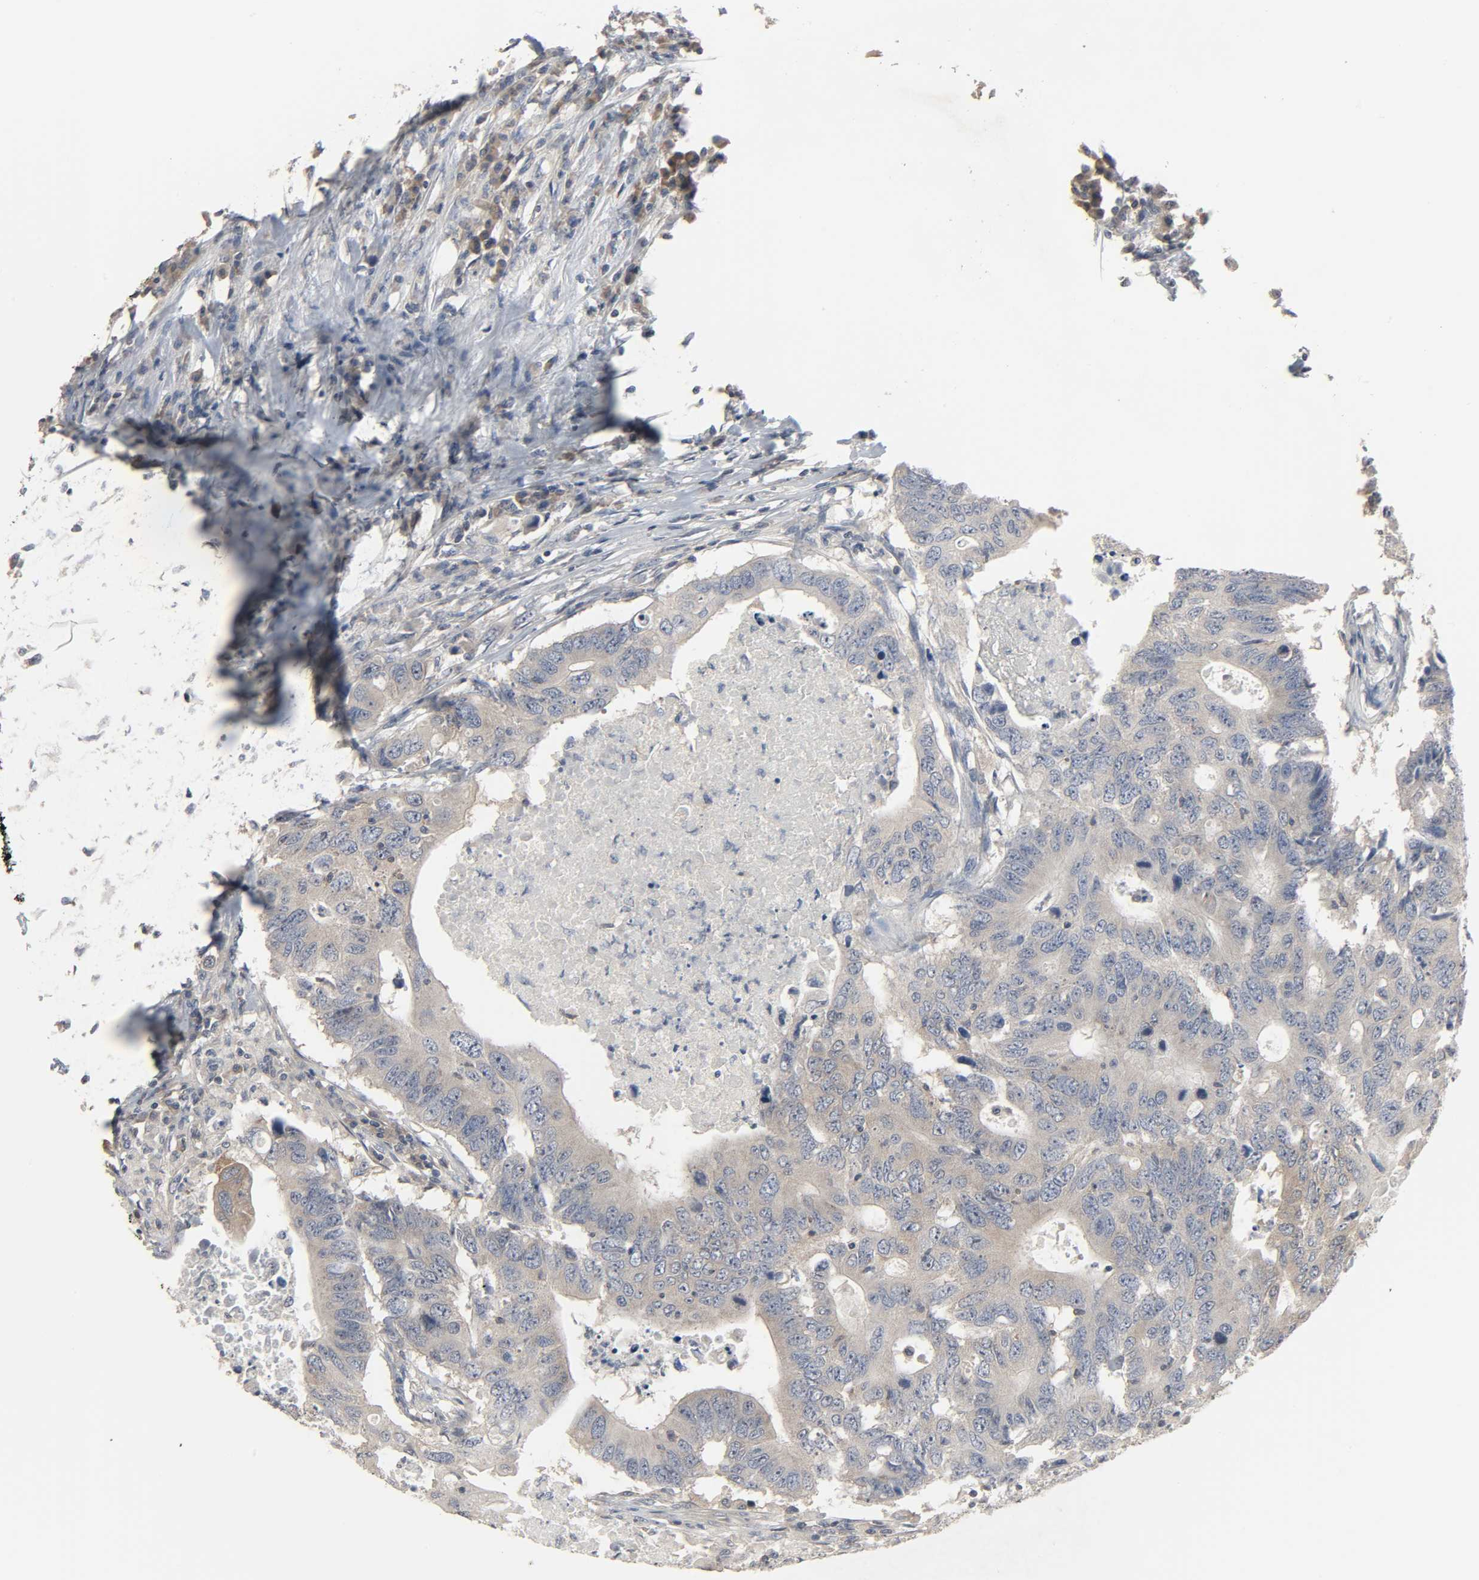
{"staining": {"intensity": "moderate", "quantity": ">75%", "location": "cytoplasmic/membranous"}, "tissue": "colorectal cancer", "cell_type": "Tumor cells", "image_type": "cancer", "snomed": [{"axis": "morphology", "description": "Adenocarcinoma, NOS"}, {"axis": "topography", "description": "Colon"}], "caption": "A brown stain highlights moderate cytoplasmic/membranous expression of a protein in colorectal cancer tumor cells.", "gene": "PLEKHA2", "patient": {"sex": "male", "age": 71}}